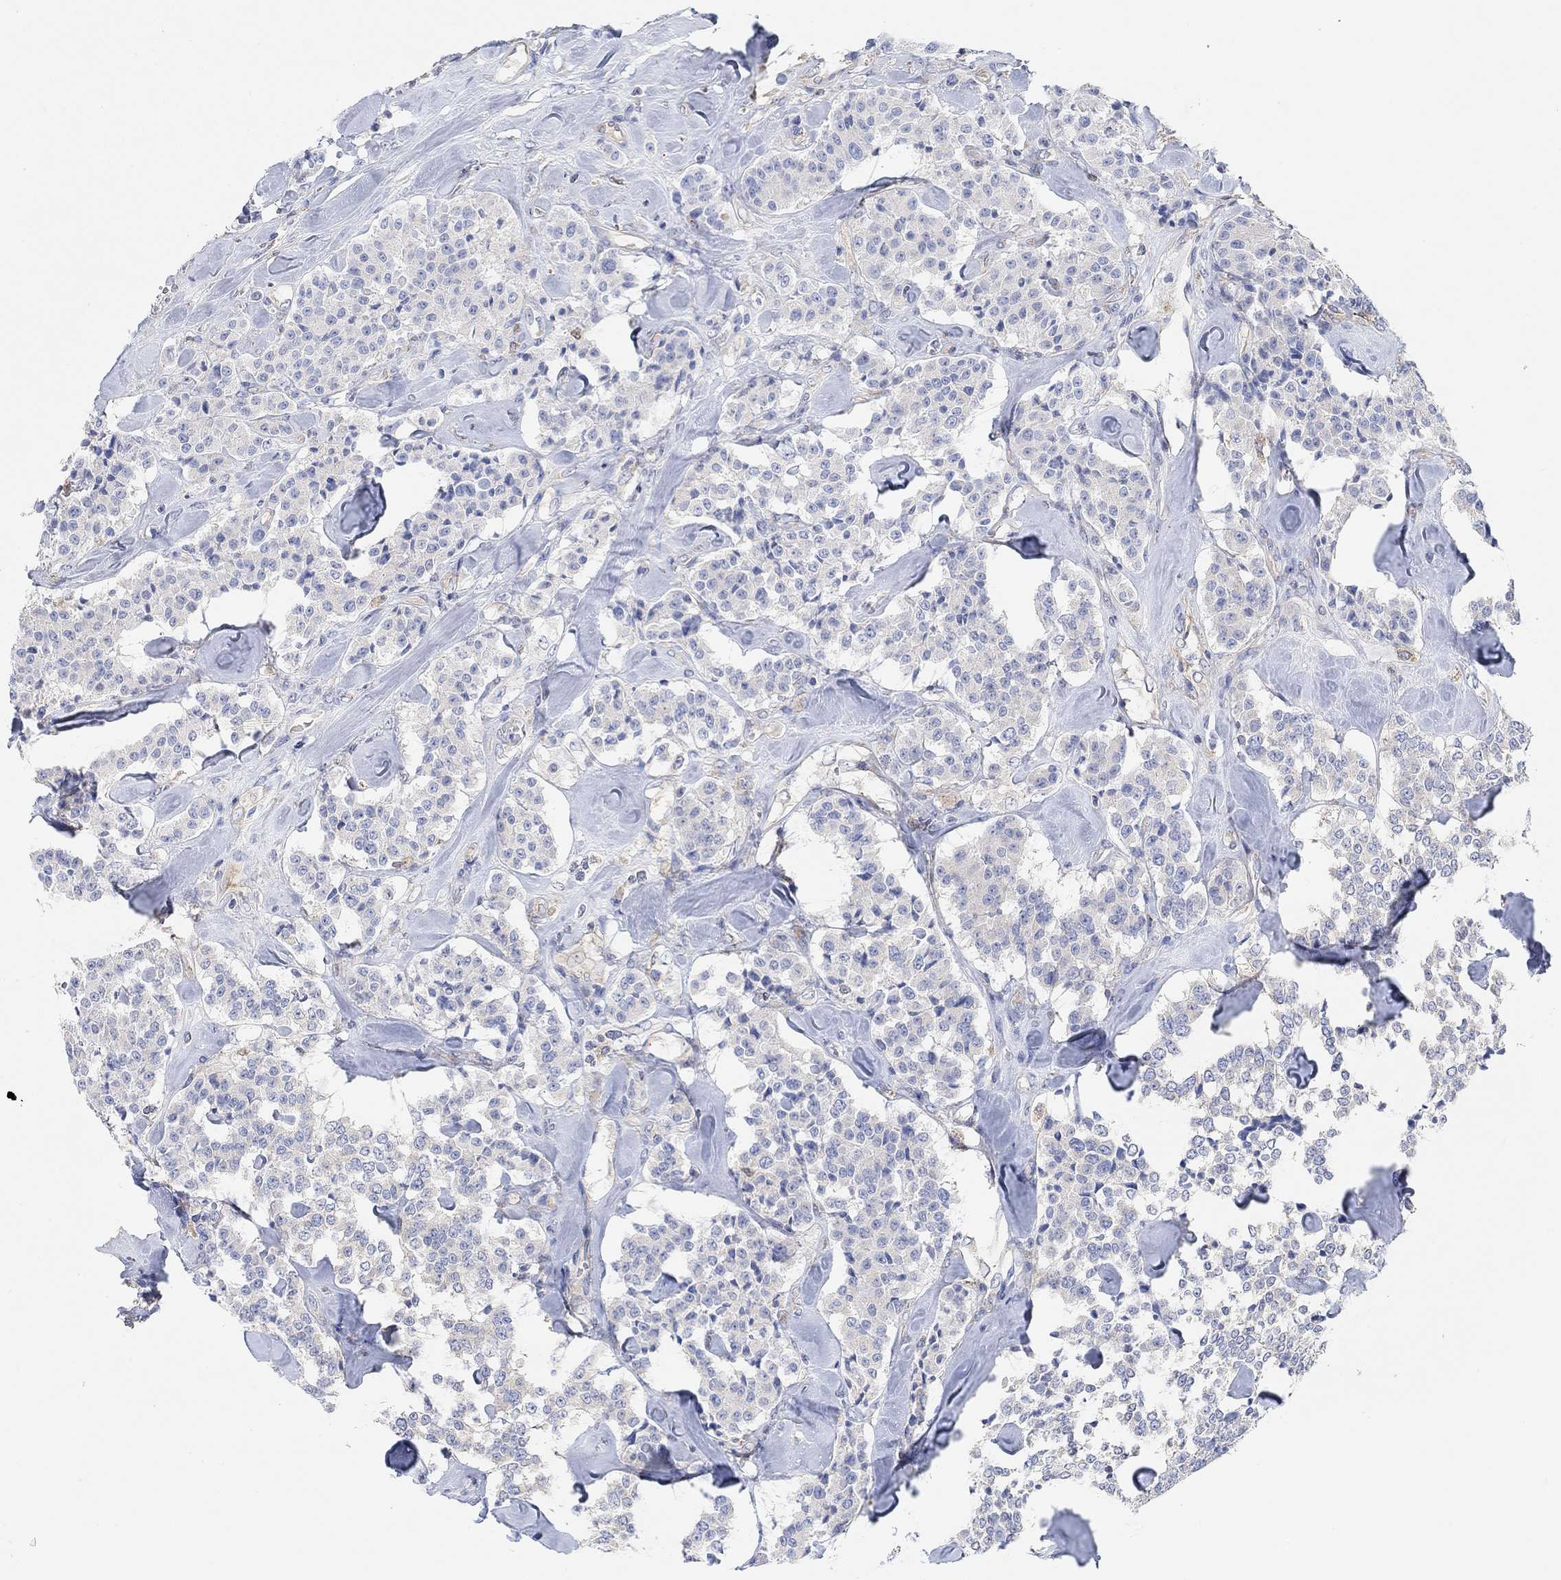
{"staining": {"intensity": "negative", "quantity": "none", "location": "none"}, "tissue": "carcinoid", "cell_type": "Tumor cells", "image_type": "cancer", "snomed": [{"axis": "morphology", "description": "Carcinoid, malignant, NOS"}, {"axis": "topography", "description": "Pancreas"}], "caption": "This is an IHC micrograph of malignant carcinoid. There is no expression in tumor cells.", "gene": "RGS1", "patient": {"sex": "male", "age": 41}}